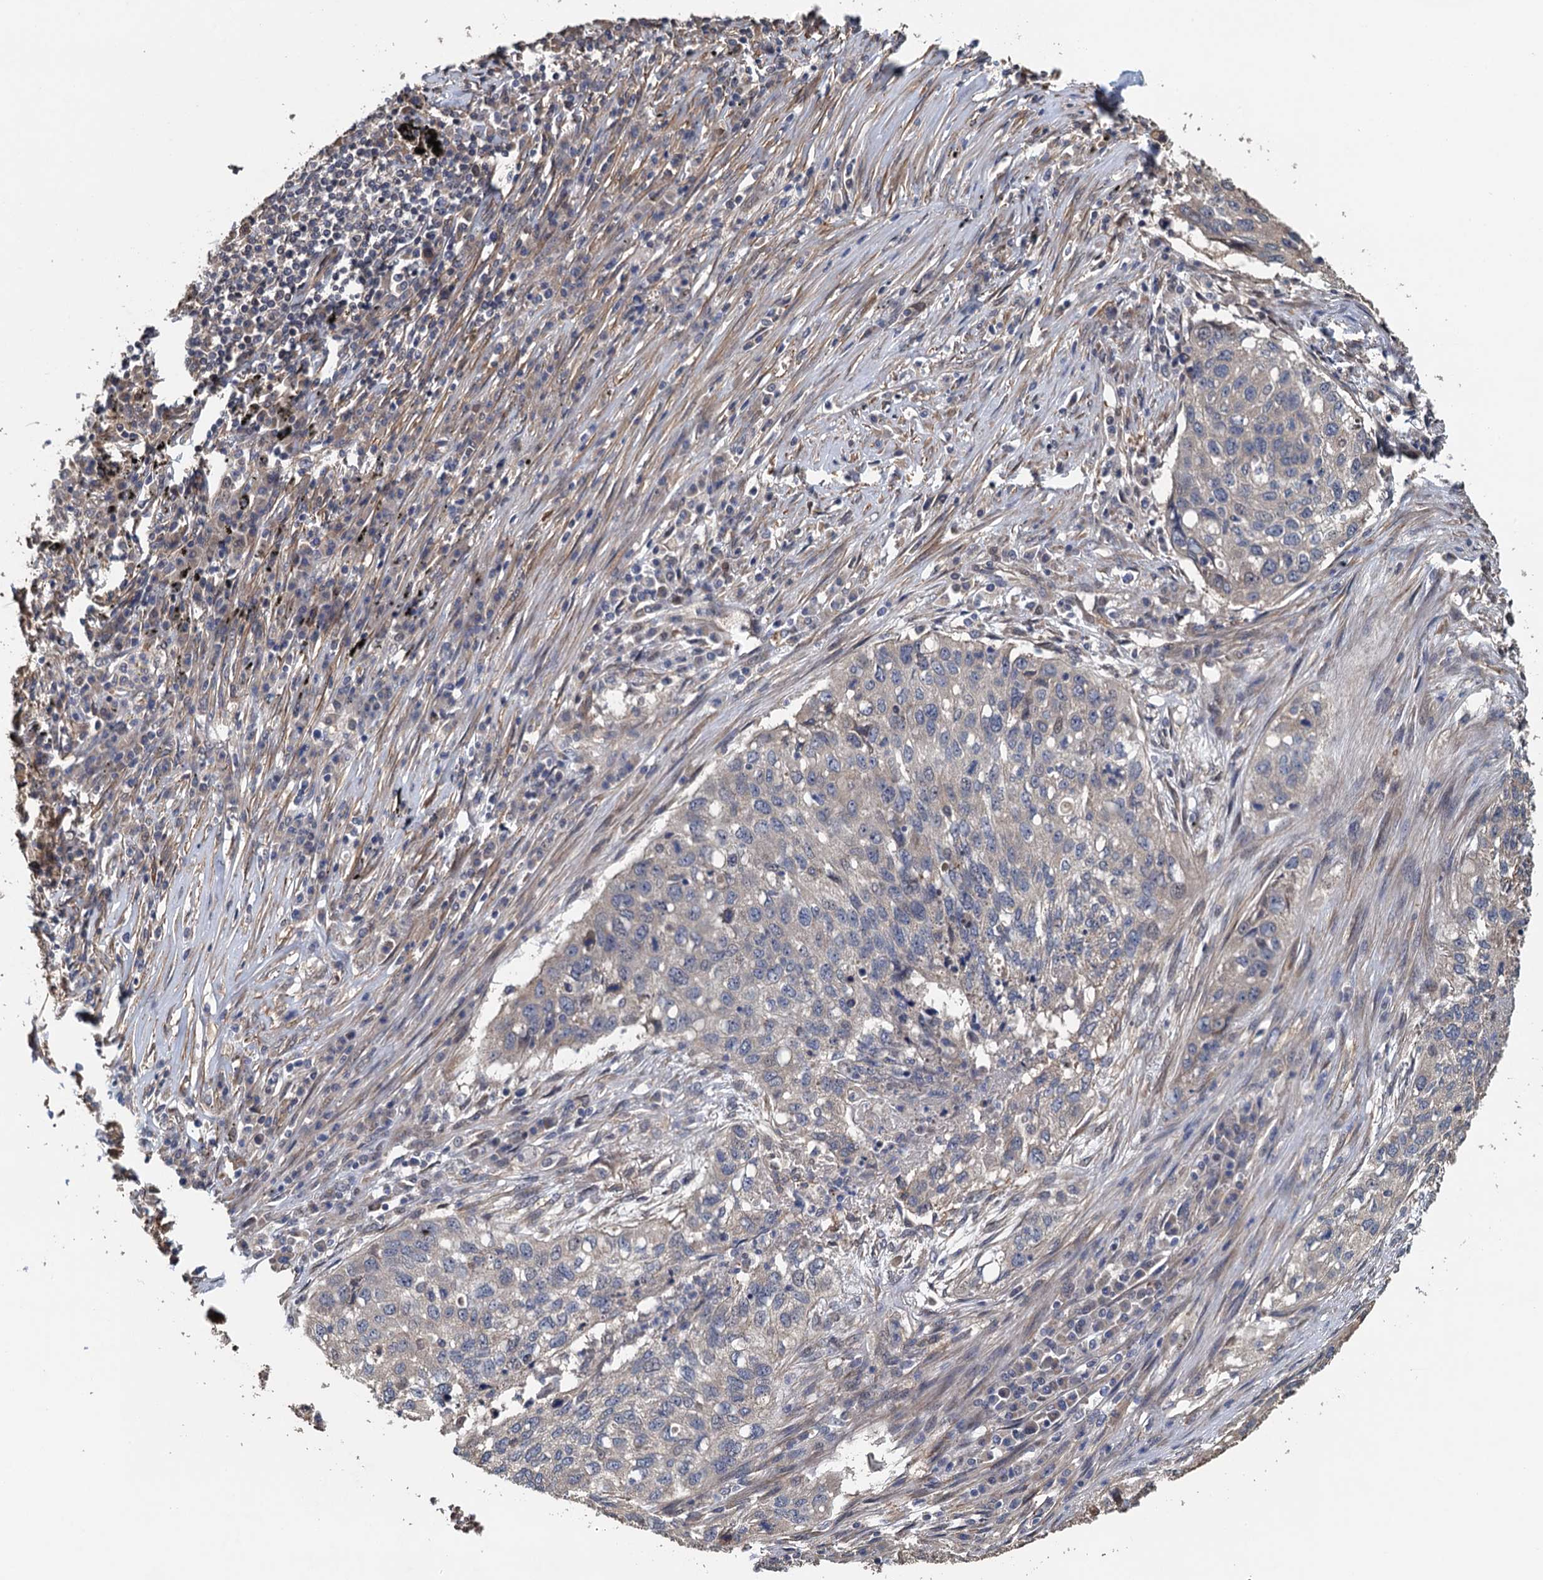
{"staining": {"intensity": "negative", "quantity": "none", "location": "none"}, "tissue": "lung cancer", "cell_type": "Tumor cells", "image_type": "cancer", "snomed": [{"axis": "morphology", "description": "Squamous cell carcinoma, NOS"}, {"axis": "topography", "description": "Lung"}], "caption": "This is a image of immunohistochemistry staining of lung cancer (squamous cell carcinoma), which shows no staining in tumor cells.", "gene": "MEAK7", "patient": {"sex": "female", "age": 63}}